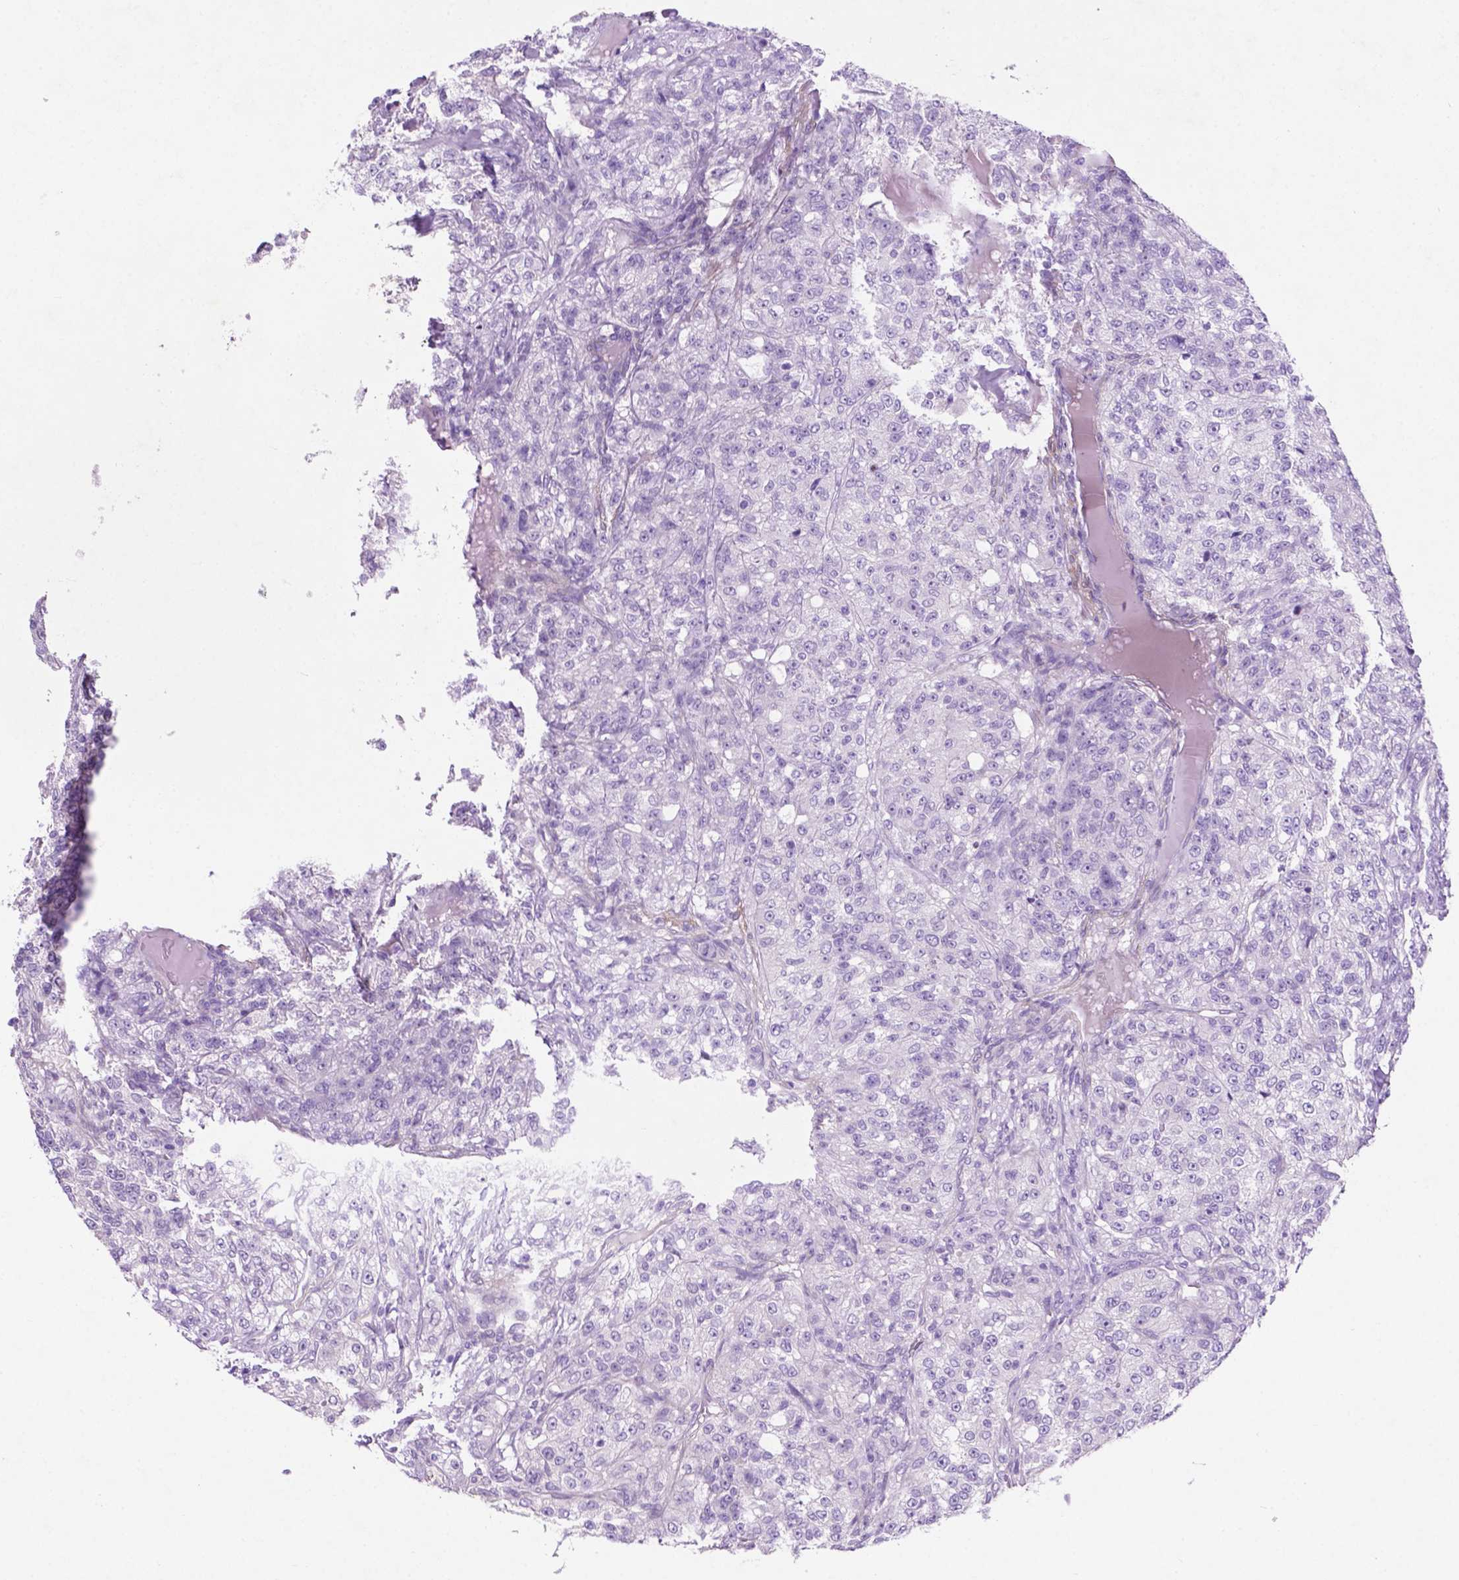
{"staining": {"intensity": "negative", "quantity": "none", "location": "none"}, "tissue": "renal cancer", "cell_type": "Tumor cells", "image_type": "cancer", "snomed": [{"axis": "morphology", "description": "Adenocarcinoma, NOS"}, {"axis": "topography", "description": "Kidney"}], "caption": "Immunohistochemistry histopathology image of human renal adenocarcinoma stained for a protein (brown), which reveals no positivity in tumor cells. (DAB immunohistochemistry (IHC) with hematoxylin counter stain).", "gene": "ASPG", "patient": {"sex": "female", "age": 63}}